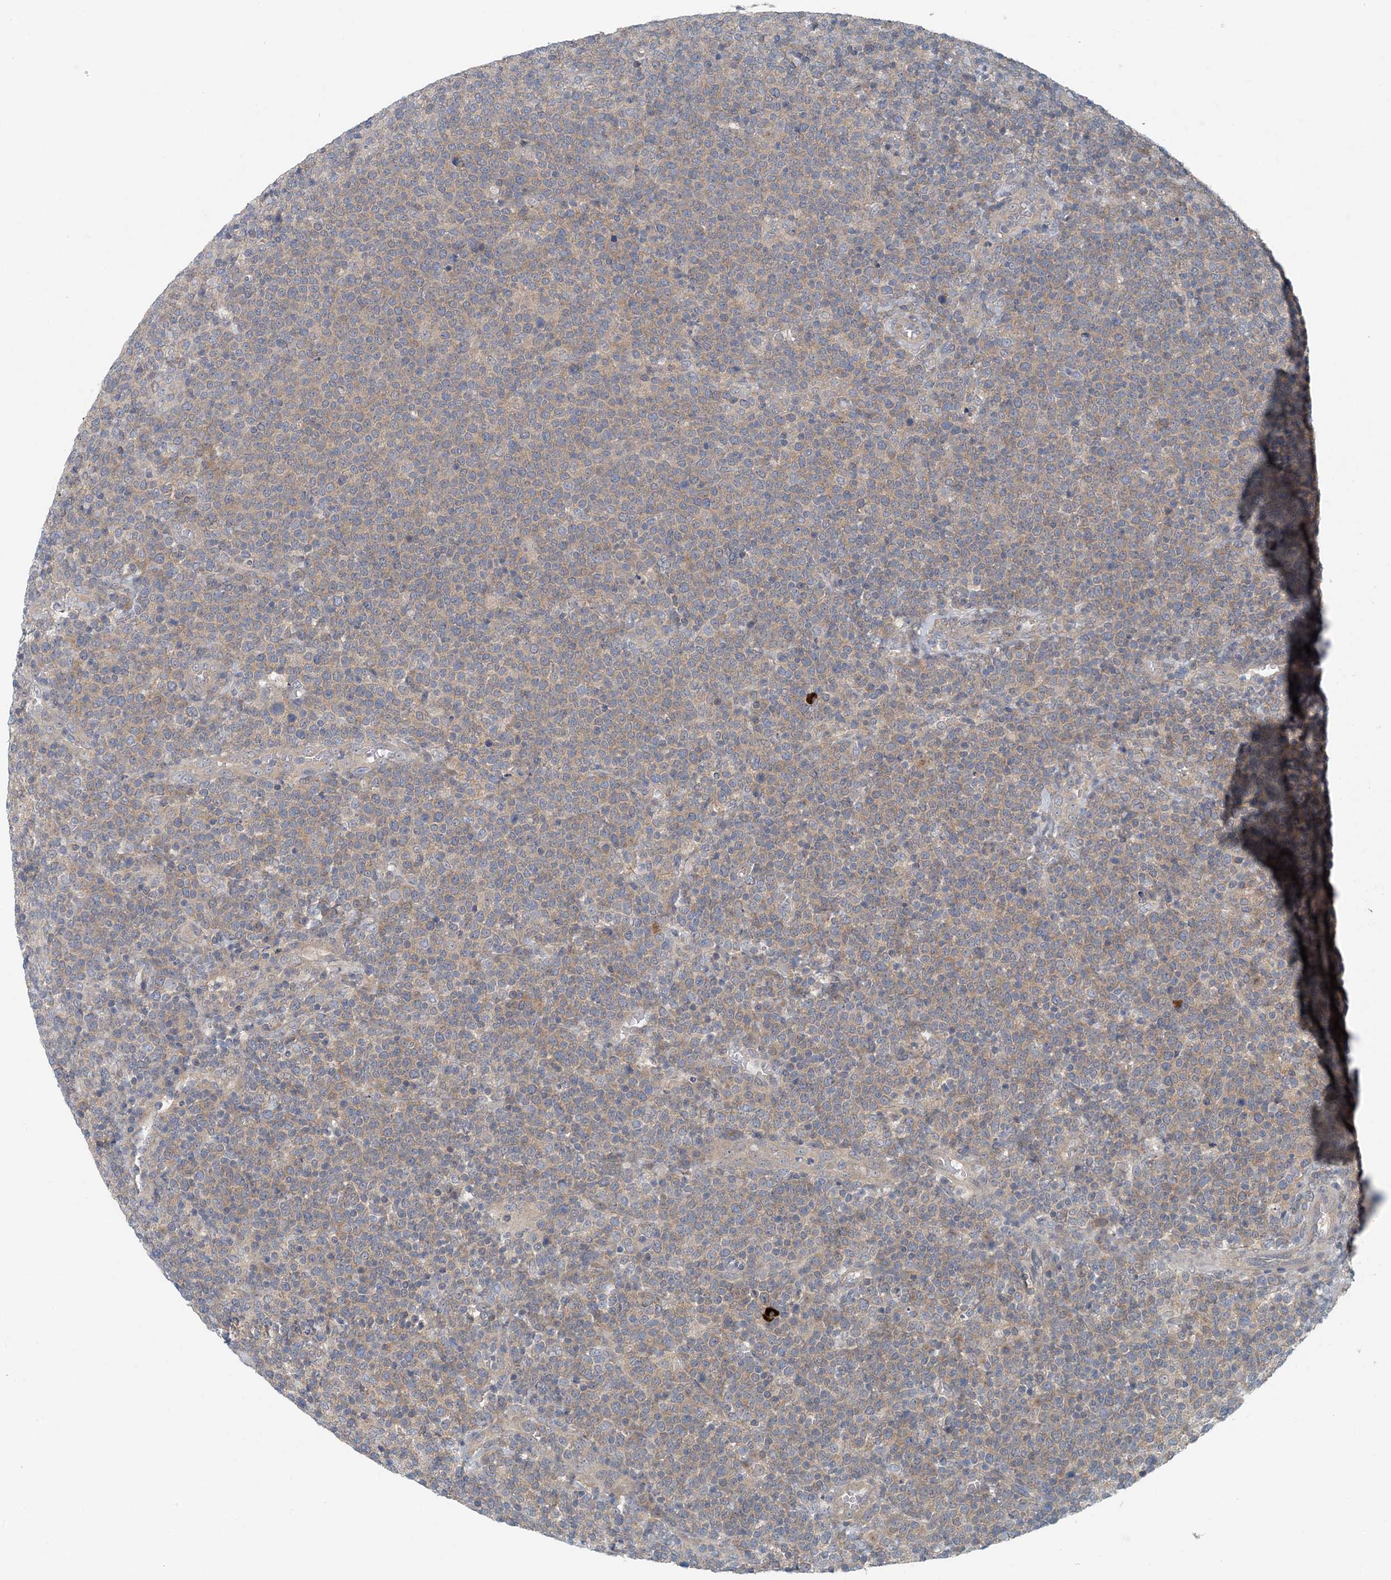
{"staining": {"intensity": "weak", "quantity": "25%-75%", "location": "cytoplasmic/membranous"}, "tissue": "lymphoma", "cell_type": "Tumor cells", "image_type": "cancer", "snomed": [{"axis": "morphology", "description": "Malignant lymphoma, non-Hodgkin's type, High grade"}, {"axis": "topography", "description": "Lymph node"}], "caption": "Brown immunohistochemical staining in malignant lymphoma, non-Hodgkin's type (high-grade) displays weak cytoplasmic/membranous positivity in about 25%-75% of tumor cells.", "gene": "HIKESHI", "patient": {"sex": "male", "age": 61}}